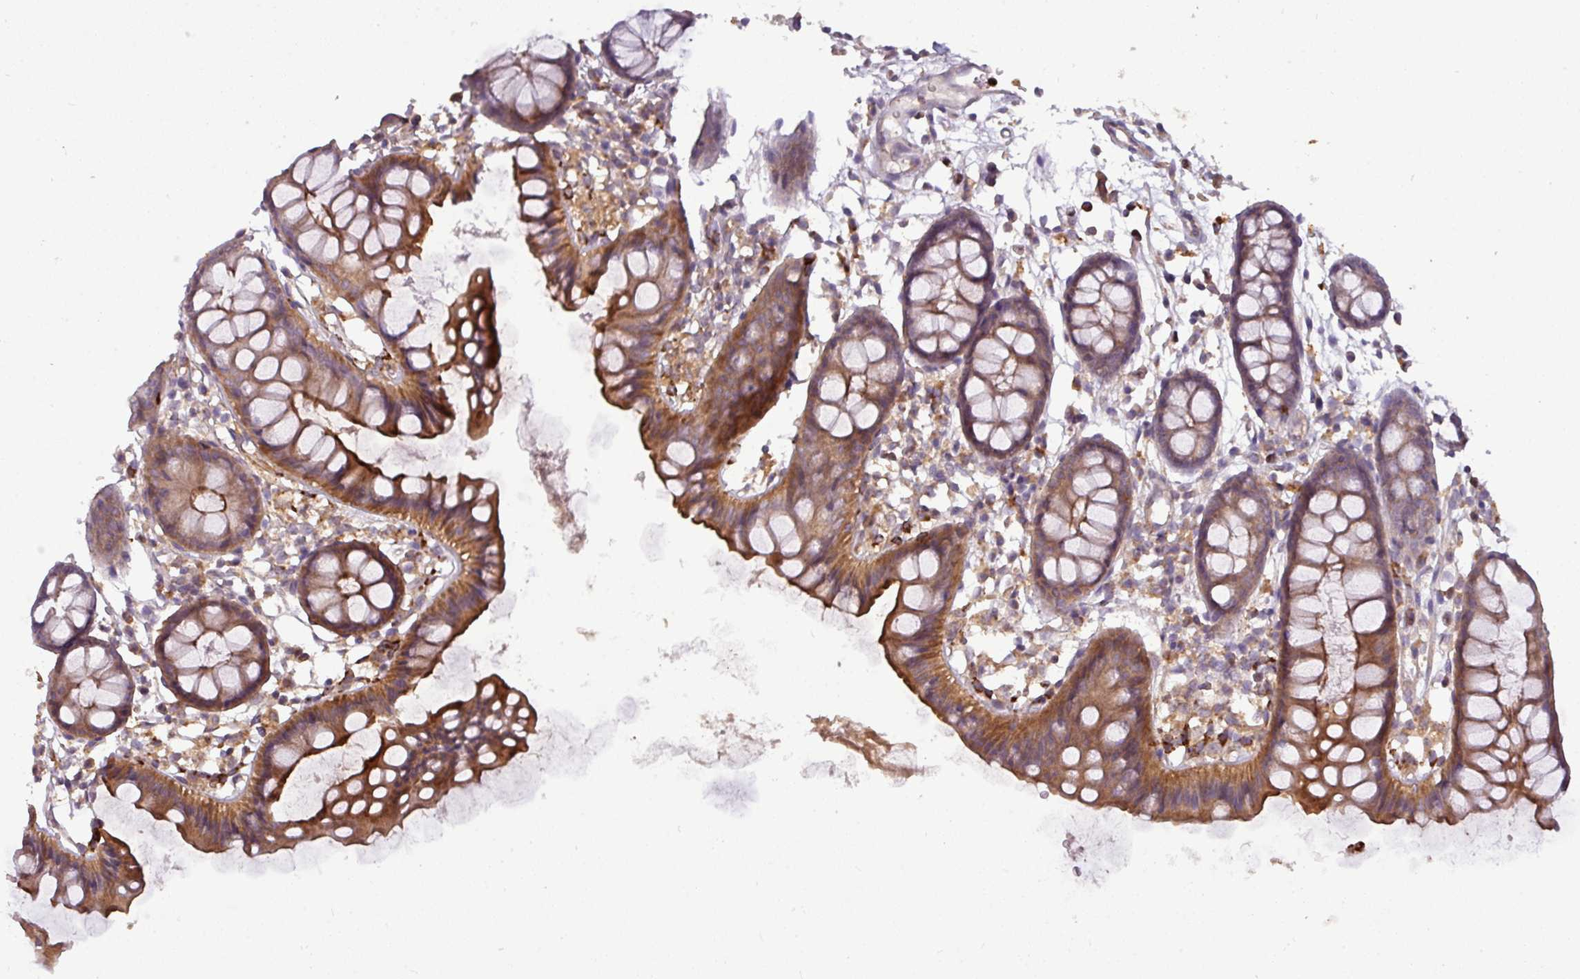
{"staining": {"intensity": "weak", "quantity": ">75%", "location": "cytoplasmic/membranous"}, "tissue": "colon", "cell_type": "Endothelial cells", "image_type": "normal", "snomed": [{"axis": "morphology", "description": "Normal tissue, NOS"}, {"axis": "topography", "description": "Colon"}], "caption": "Immunohistochemistry (IHC) staining of normal colon, which displays low levels of weak cytoplasmic/membranous staining in about >75% of endothelial cells indicating weak cytoplasmic/membranous protein positivity. The staining was performed using DAB (3,3'-diaminobenzidine) (brown) for protein detection and nuclei were counterstained in hematoxylin (blue).", "gene": "PAPLN", "patient": {"sex": "female", "age": 84}}